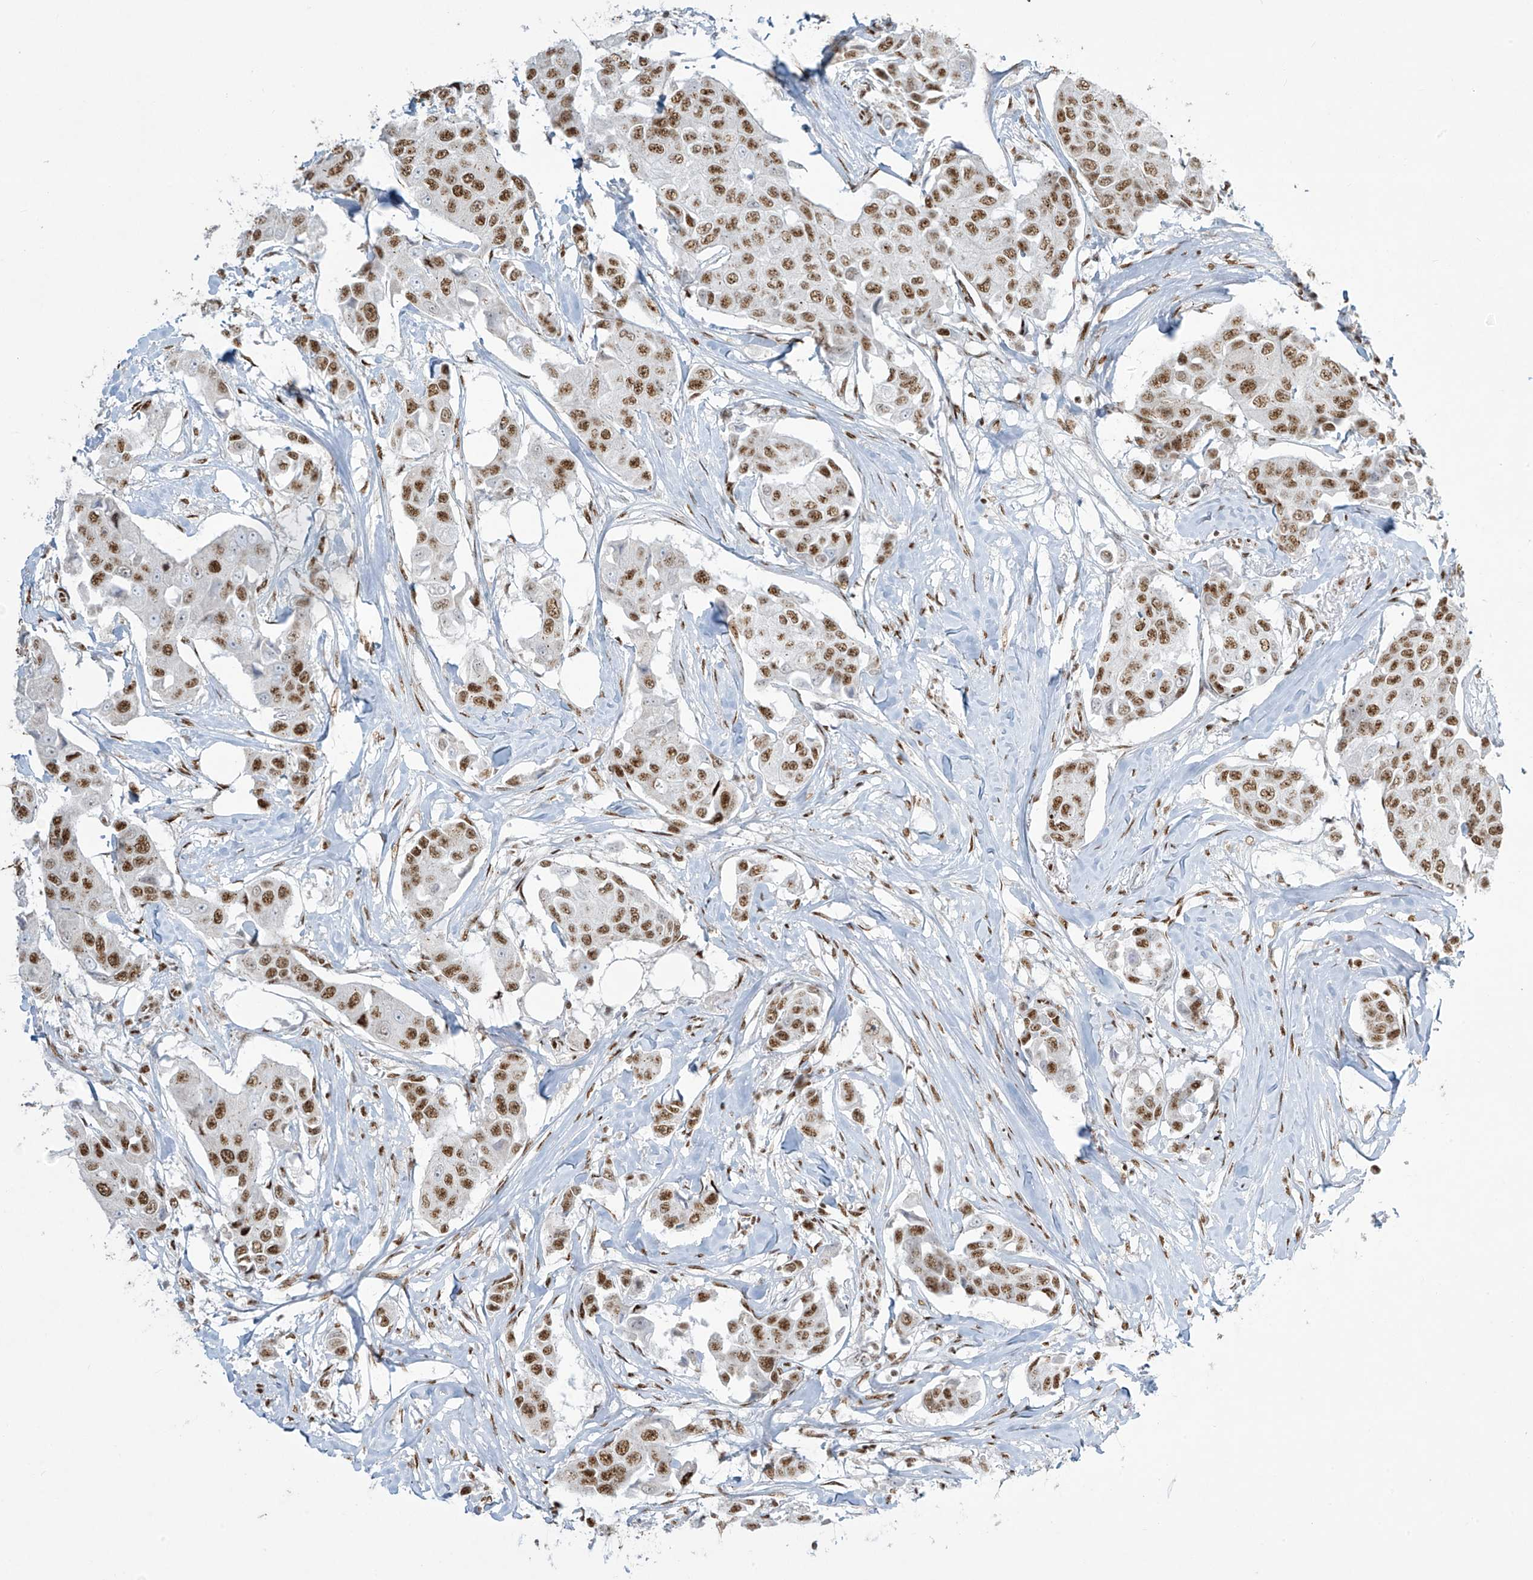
{"staining": {"intensity": "moderate", "quantity": ">75%", "location": "nuclear"}, "tissue": "breast cancer", "cell_type": "Tumor cells", "image_type": "cancer", "snomed": [{"axis": "morphology", "description": "Duct carcinoma"}, {"axis": "topography", "description": "Breast"}], "caption": "Brown immunohistochemical staining in human breast cancer reveals moderate nuclear staining in about >75% of tumor cells.", "gene": "MS4A6A", "patient": {"sex": "female", "age": 80}}